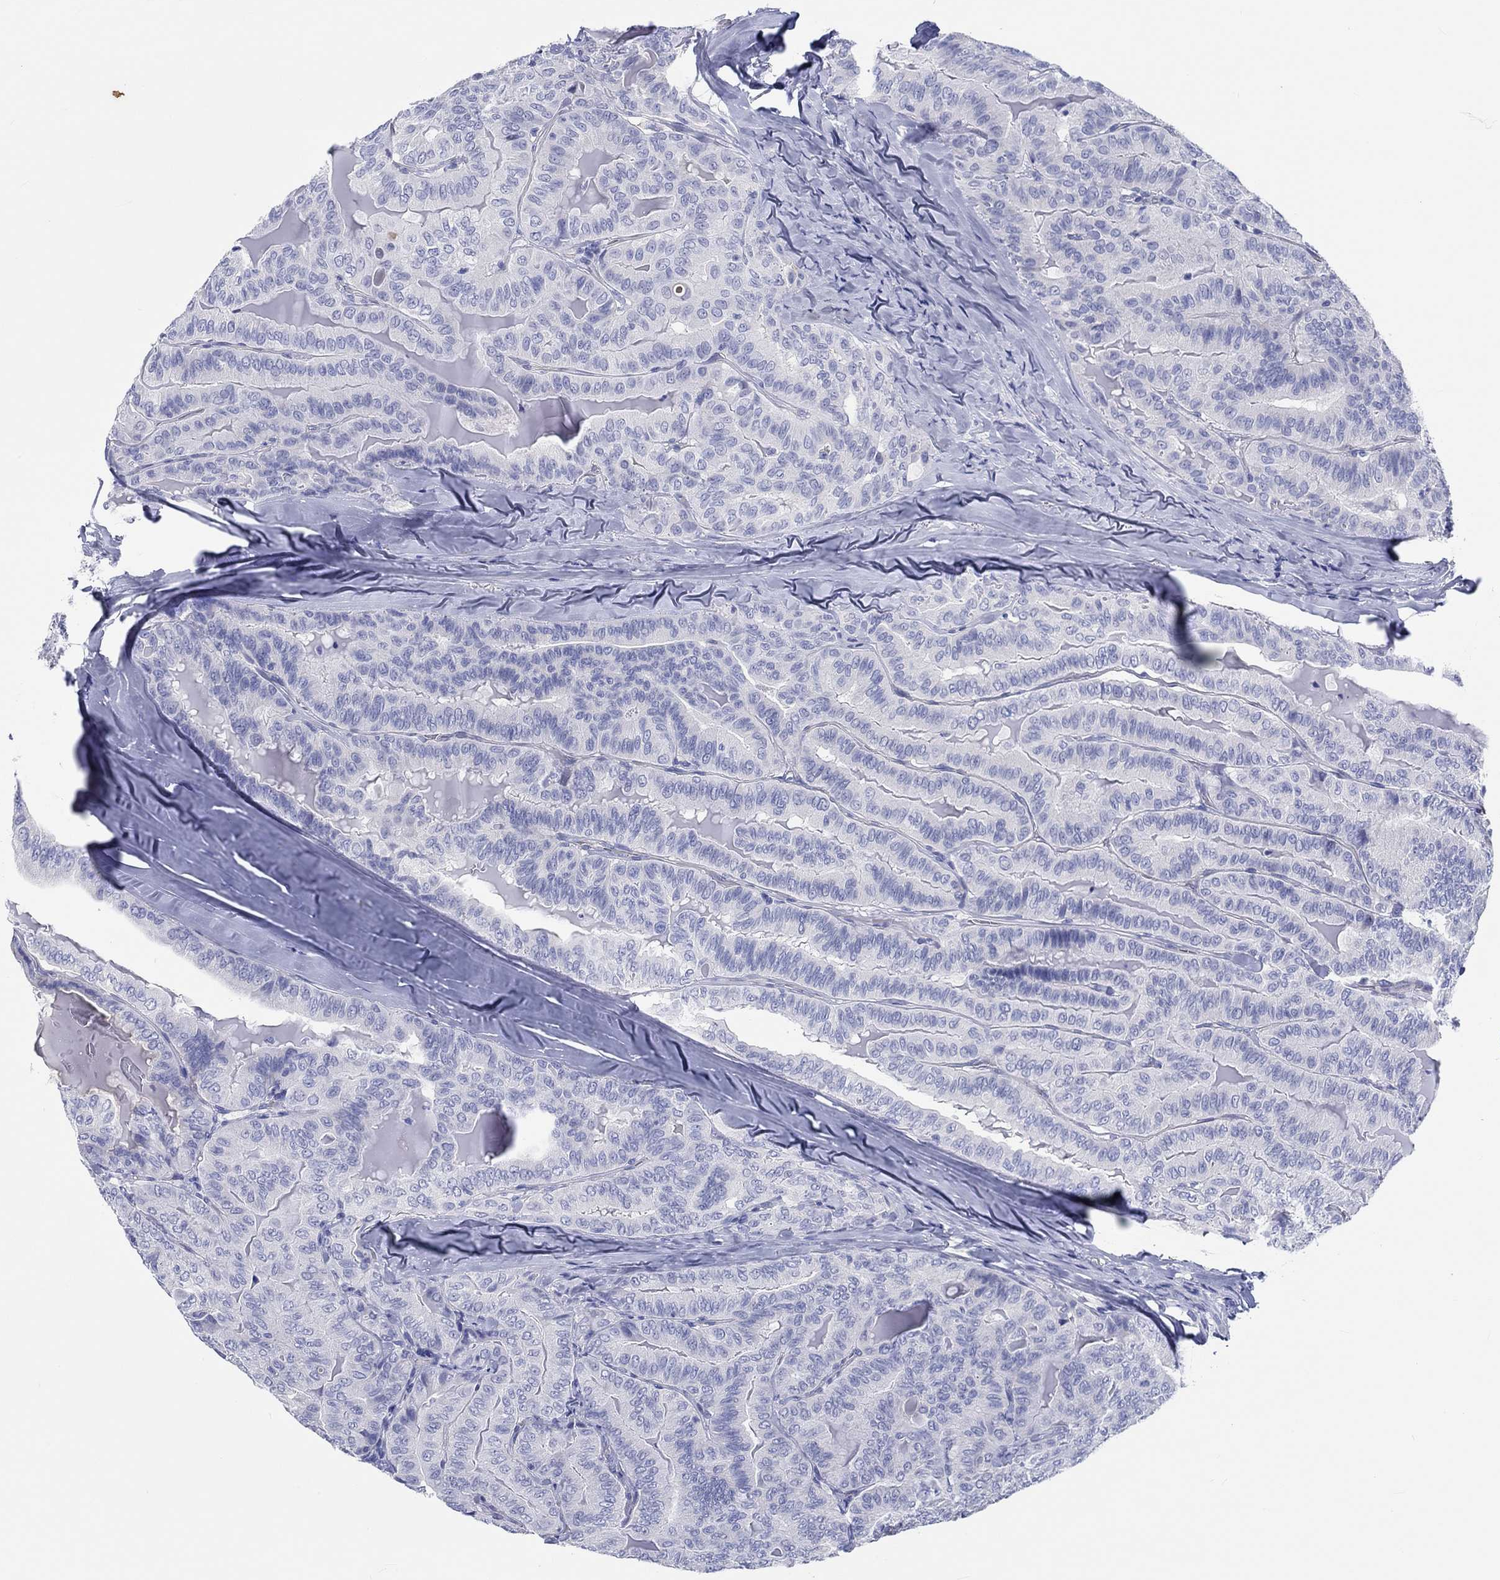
{"staining": {"intensity": "negative", "quantity": "none", "location": "none"}, "tissue": "thyroid cancer", "cell_type": "Tumor cells", "image_type": "cancer", "snomed": [{"axis": "morphology", "description": "Papillary adenocarcinoma, NOS"}, {"axis": "topography", "description": "Thyroid gland"}], "caption": "Tumor cells are negative for brown protein staining in papillary adenocarcinoma (thyroid).", "gene": "CDY2B", "patient": {"sex": "female", "age": 68}}